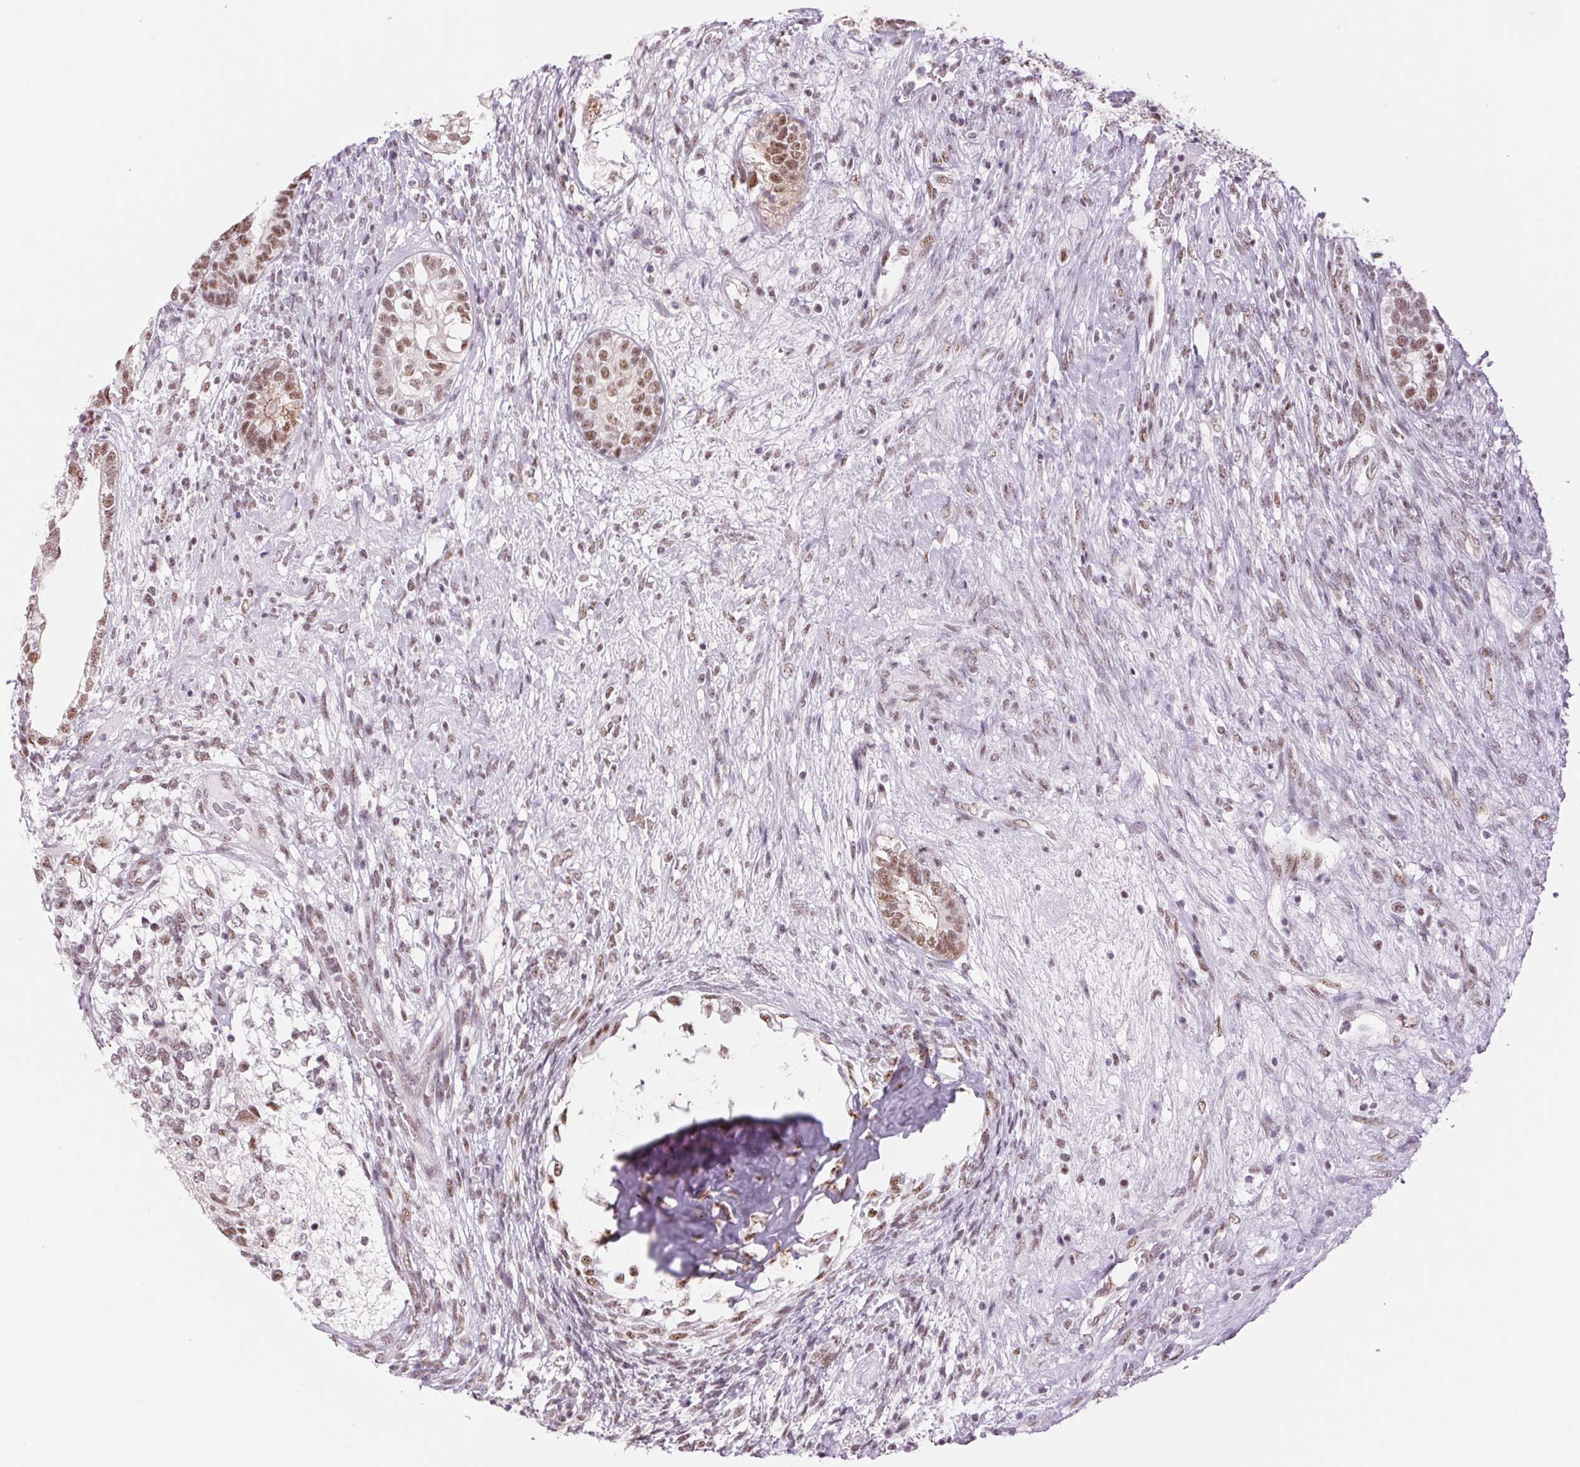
{"staining": {"intensity": "moderate", "quantity": ">75%", "location": "nuclear"}, "tissue": "testis cancer", "cell_type": "Tumor cells", "image_type": "cancer", "snomed": [{"axis": "morphology", "description": "Seminoma, NOS"}, {"axis": "morphology", "description": "Carcinoma, Embryonal, NOS"}, {"axis": "topography", "description": "Testis"}], "caption": "Immunohistochemical staining of testis seminoma shows medium levels of moderate nuclear protein expression in approximately >75% of tumor cells. Ihc stains the protein of interest in brown and the nuclei are stained blue.", "gene": "ZC3H14", "patient": {"sex": "male", "age": 41}}